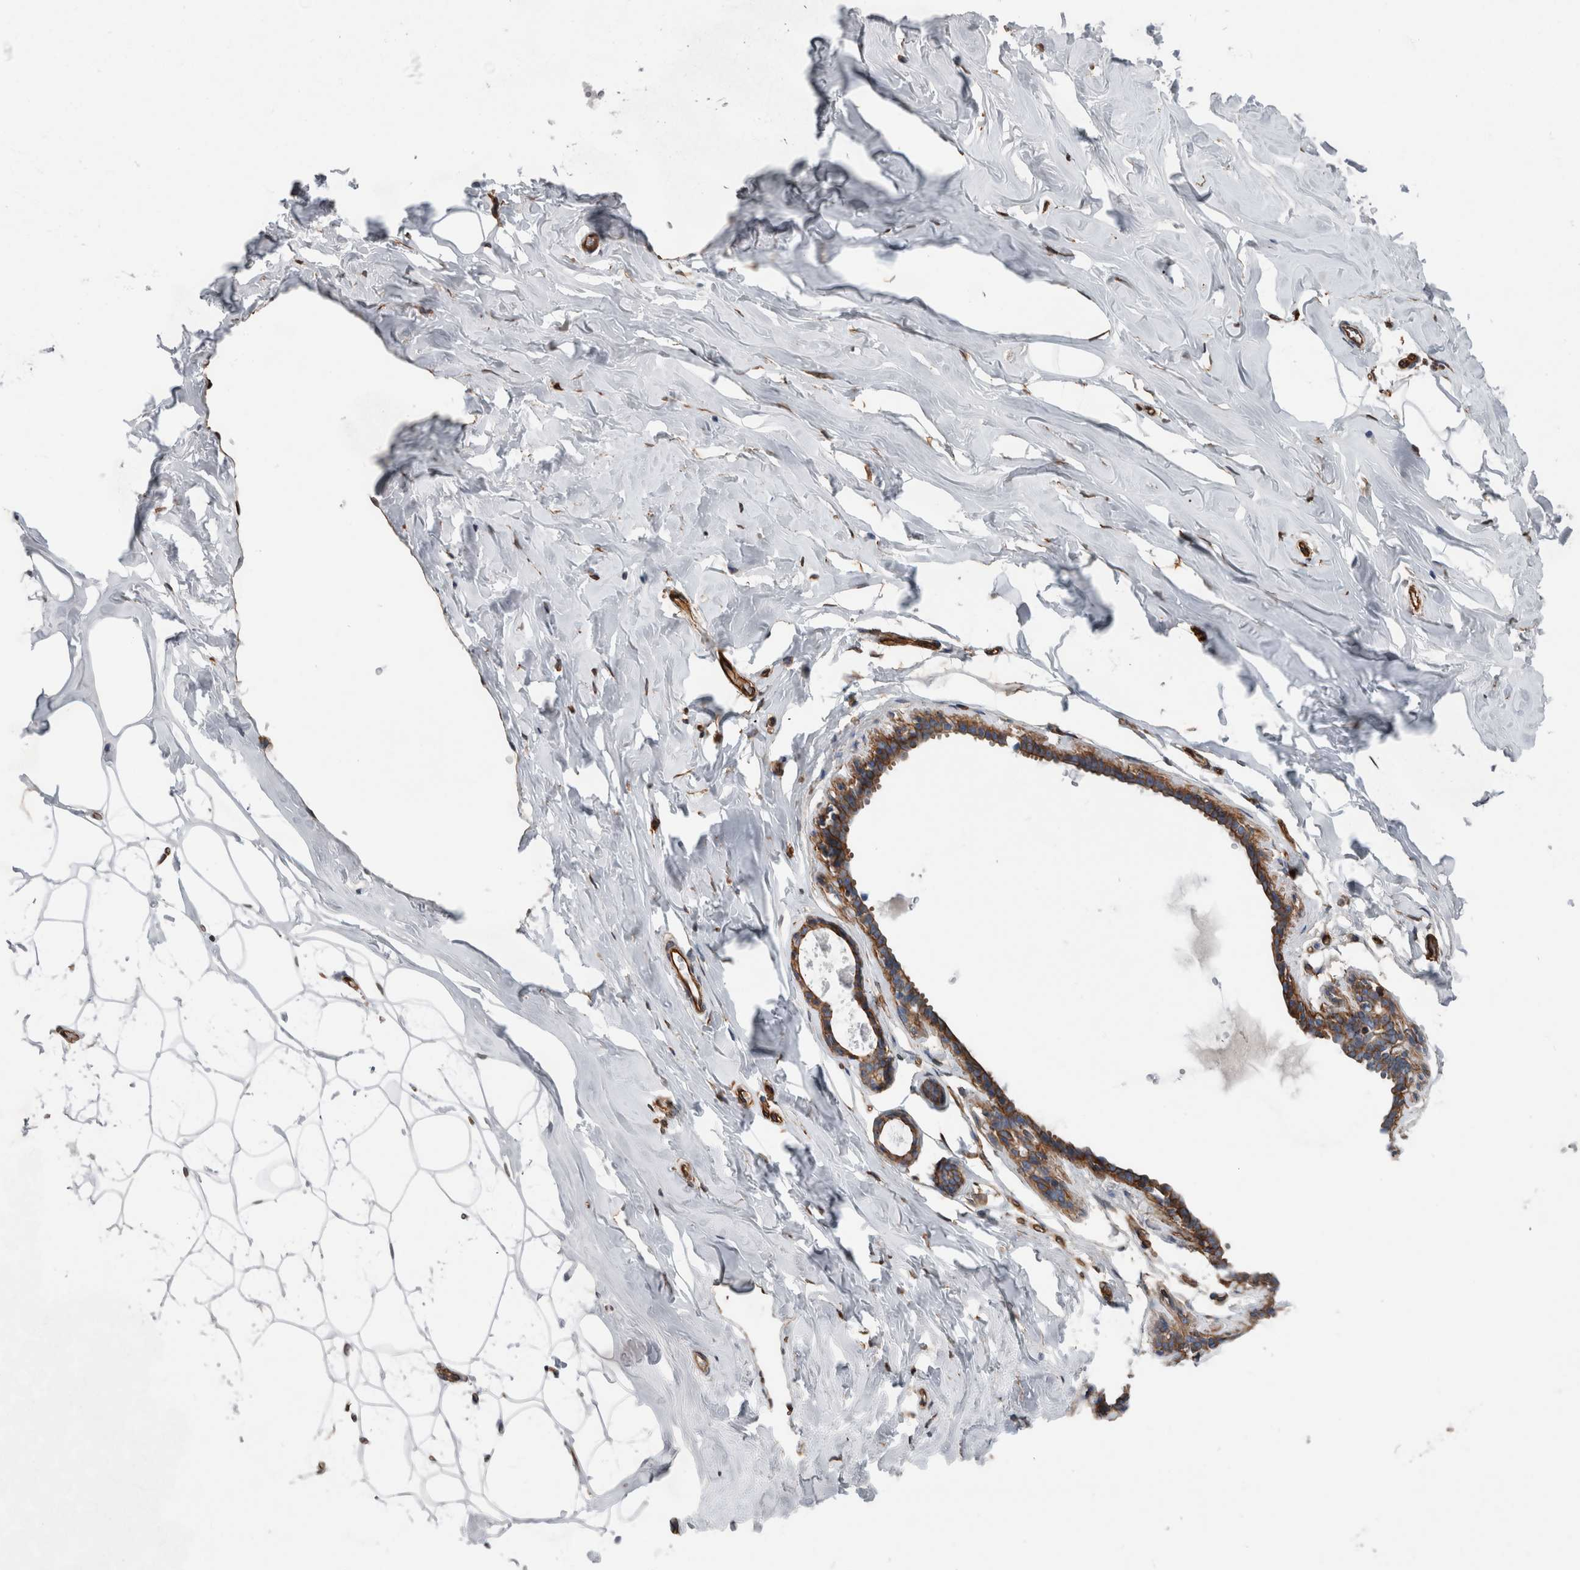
{"staining": {"intensity": "strong", "quantity": ">75%", "location": "cytoplasmic/membranous"}, "tissue": "adipose tissue", "cell_type": "Adipocytes", "image_type": "normal", "snomed": [{"axis": "morphology", "description": "Normal tissue, NOS"}, {"axis": "morphology", "description": "Fibrosis, NOS"}, {"axis": "topography", "description": "Breast"}, {"axis": "topography", "description": "Adipose tissue"}], "caption": "A high-resolution histopathology image shows immunohistochemistry staining of unremarkable adipose tissue, which displays strong cytoplasmic/membranous staining in about >75% of adipocytes.", "gene": "PLEC", "patient": {"sex": "female", "age": 39}}